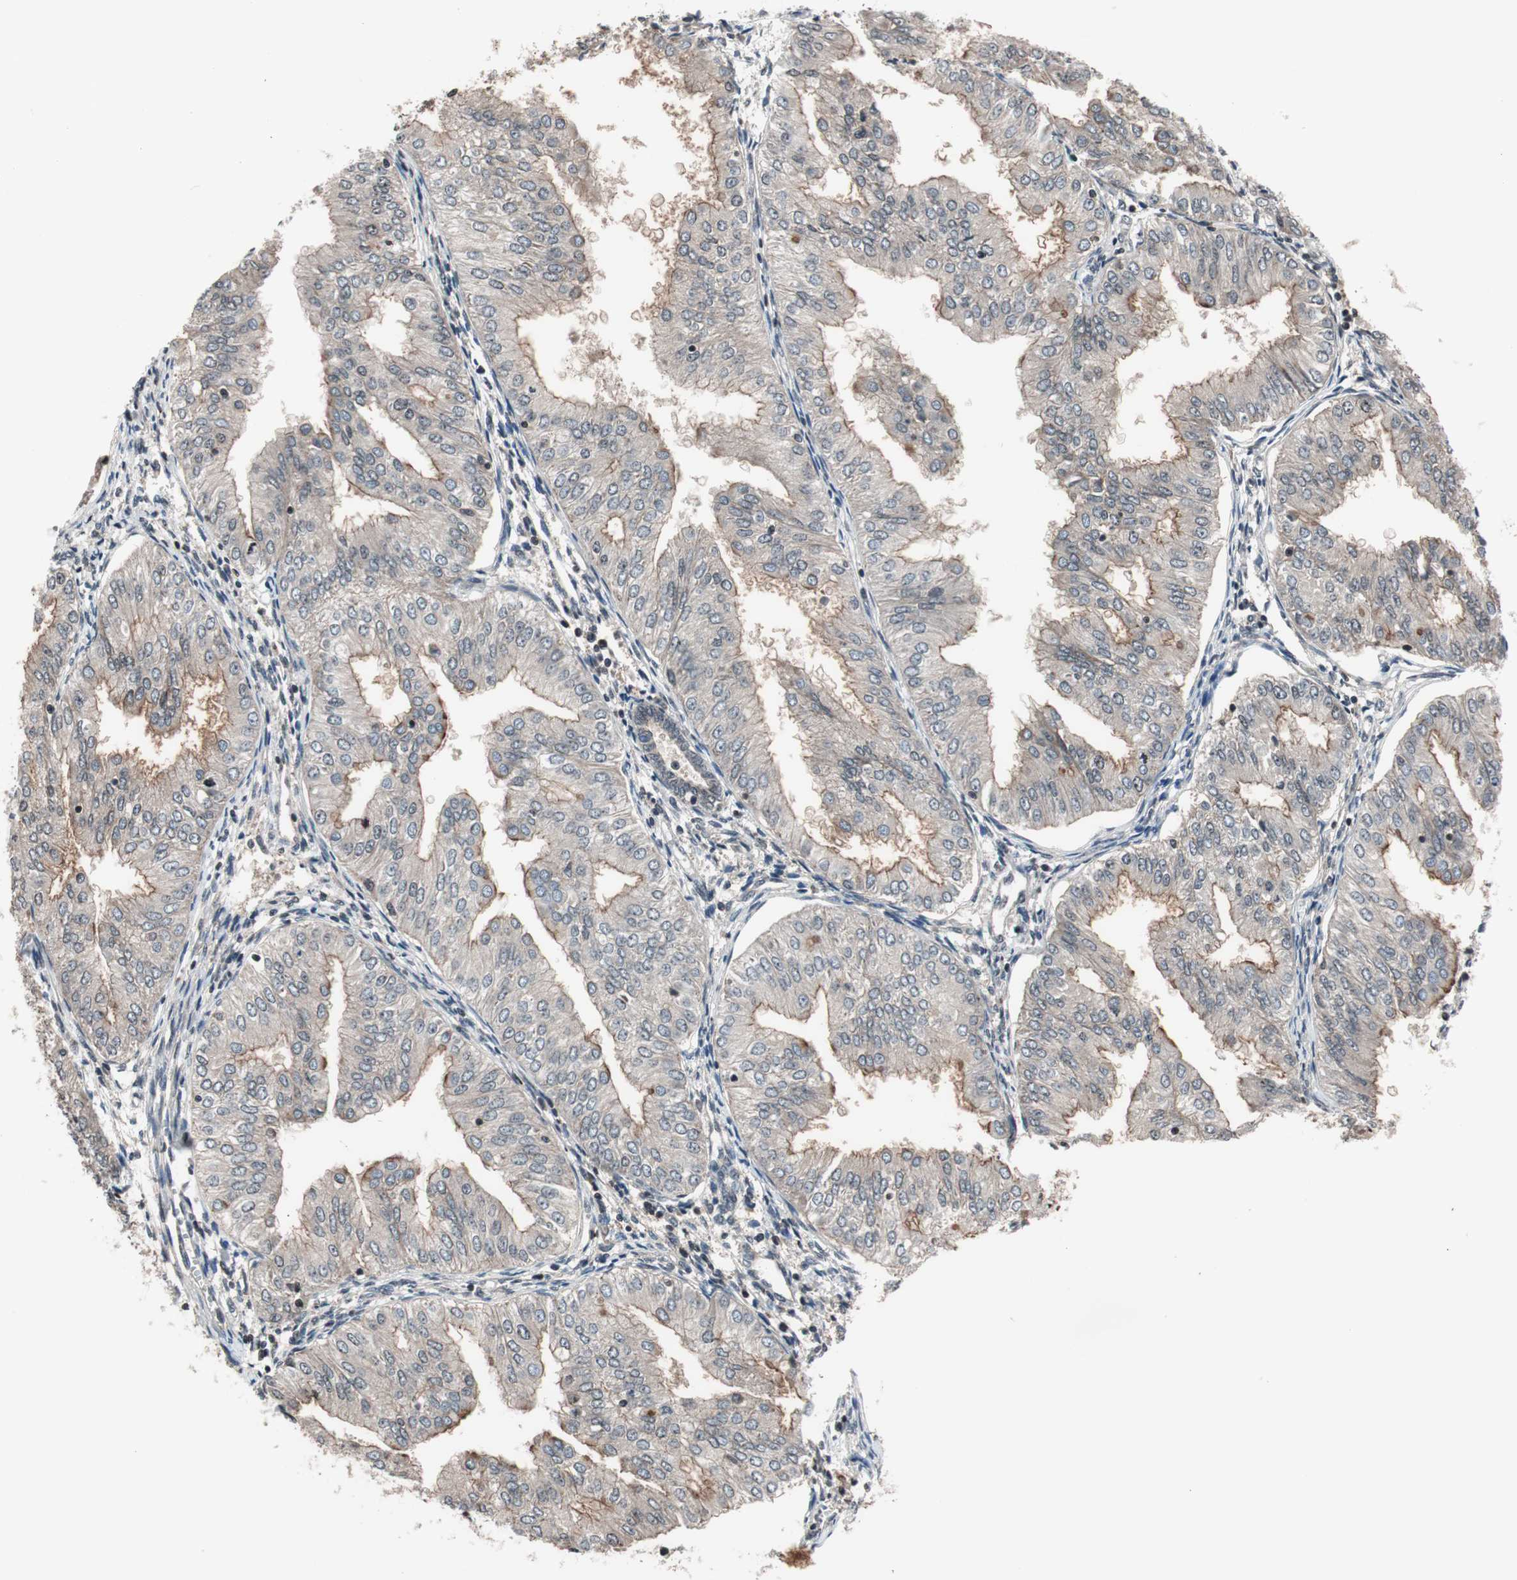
{"staining": {"intensity": "weak", "quantity": "<25%", "location": "cytoplasmic/membranous,nuclear"}, "tissue": "endometrial cancer", "cell_type": "Tumor cells", "image_type": "cancer", "snomed": [{"axis": "morphology", "description": "Adenocarcinoma, NOS"}, {"axis": "topography", "description": "Endometrium"}], "caption": "Immunohistochemistry (IHC) photomicrograph of neoplastic tissue: human endometrial cancer stained with DAB demonstrates no significant protein positivity in tumor cells. (Immunohistochemistry (IHC), brightfield microscopy, high magnification).", "gene": "RFC1", "patient": {"sex": "female", "age": 53}}